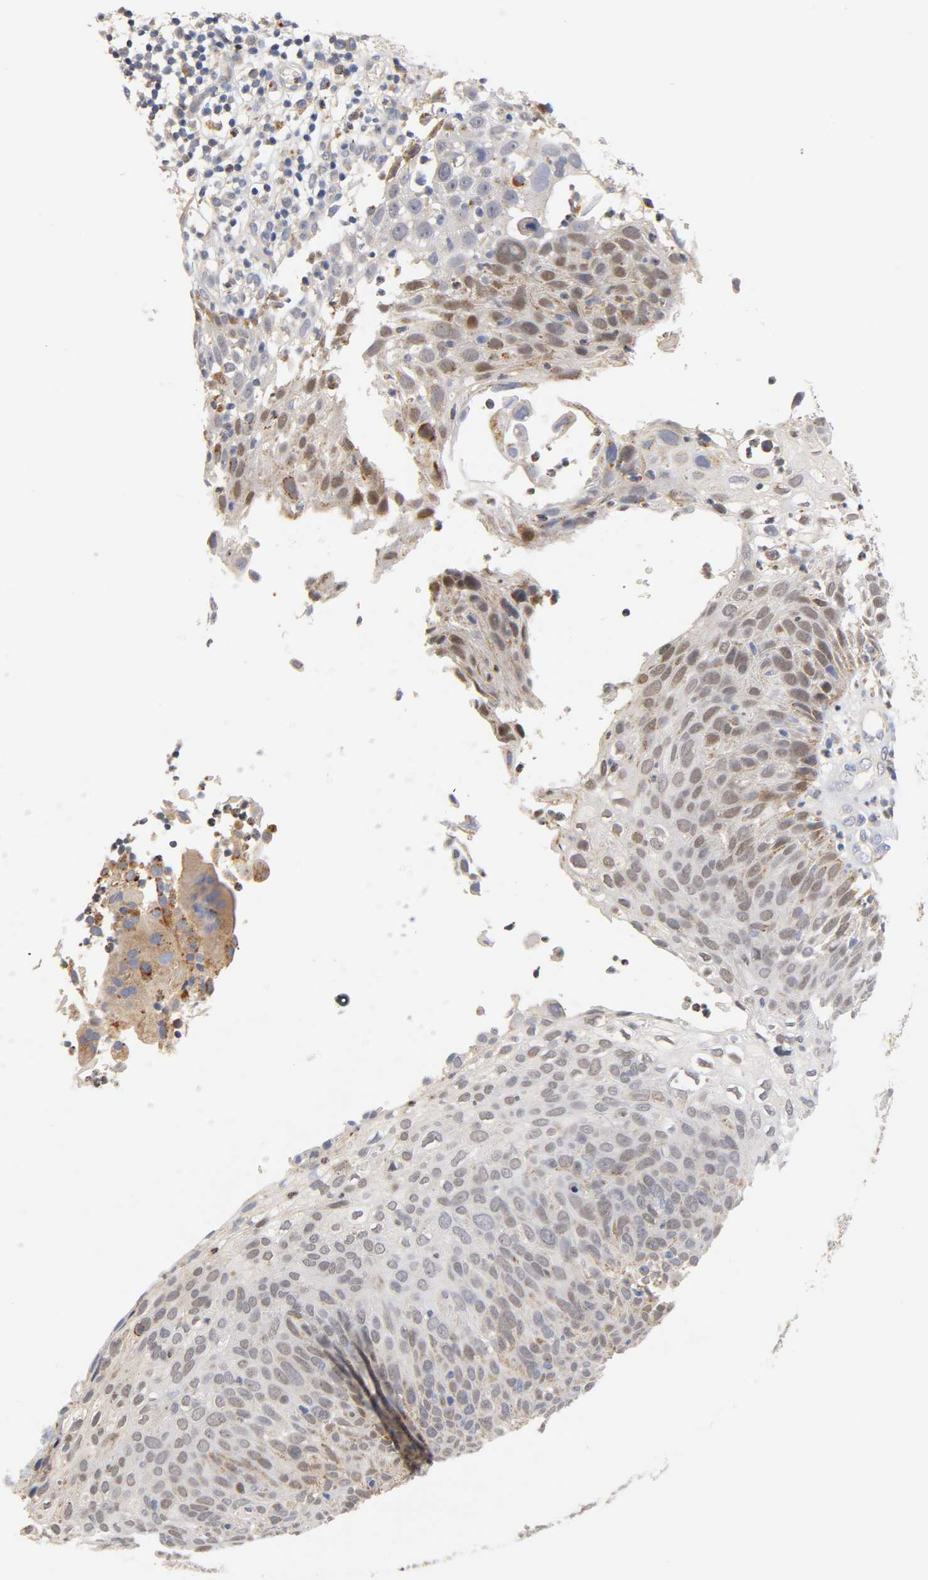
{"staining": {"intensity": "weak", "quantity": "<25%", "location": "cytoplasmic/membranous"}, "tissue": "skin cancer", "cell_type": "Tumor cells", "image_type": "cancer", "snomed": [{"axis": "morphology", "description": "Squamous cell carcinoma, NOS"}, {"axis": "topography", "description": "Skin"}], "caption": "Tumor cells are negative for protein expression in human skin squamous cell carcinoma.", "gene": "SEMA5A", "patient": {"sex": "male", "age": 87}}